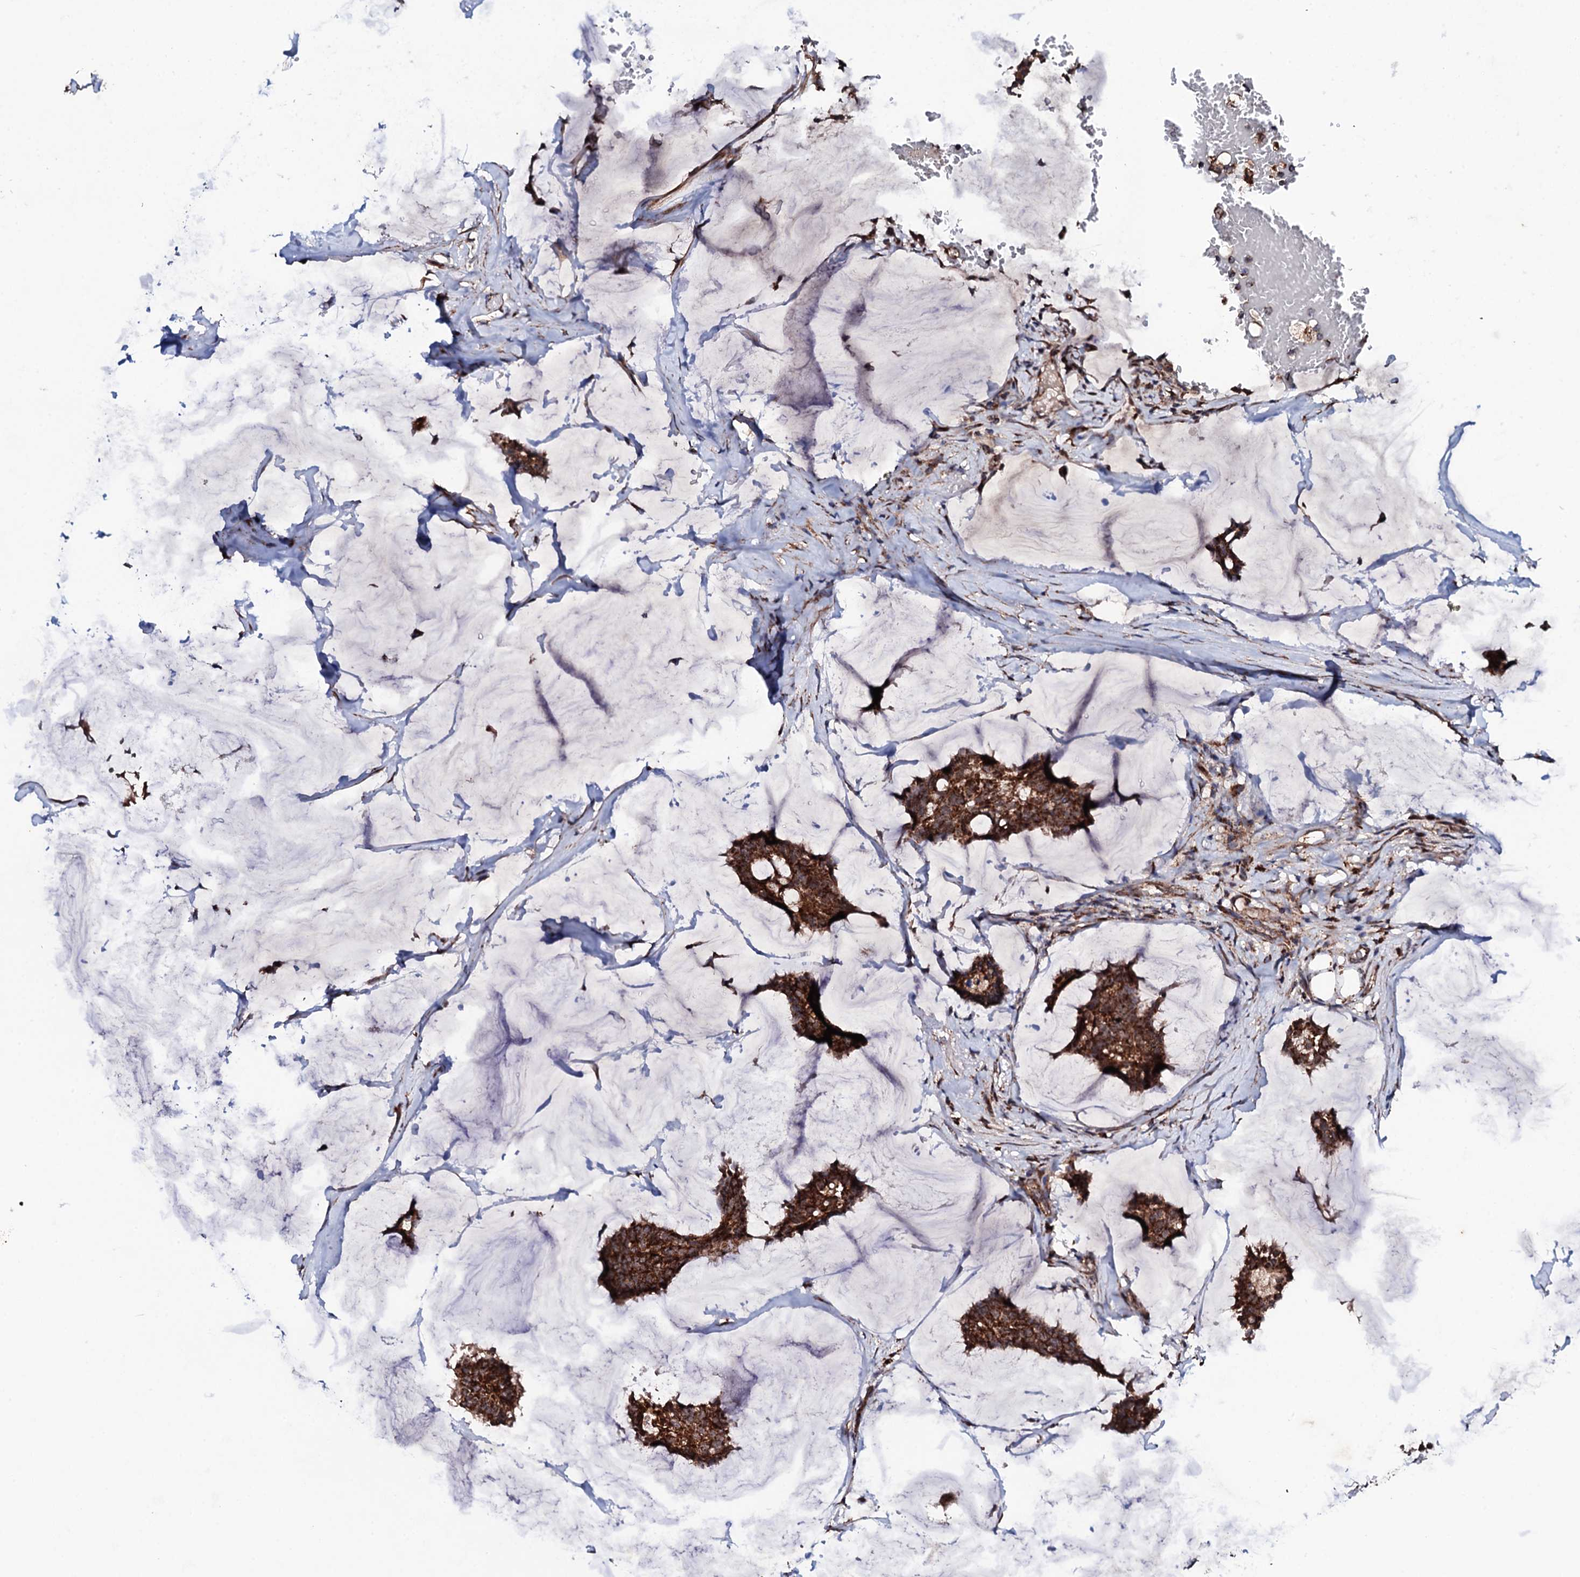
{"staining": {"intensity": "strong", "quantity": ">75%", "location": "cytoplasmic/membranous"}, "tissue": "breast cancer", "cell_type": "Tumor cells", "image_type": "cancer", "snomed": [{"axis": "morphology", "description": "Duct carcinoma"}, {"axis": "topography", "description": "Breast"}], "caption": "The micrograph demonstrates immunohistochemical staining of breast cancer. There is strong cytoplasmic/membranous expression is appreciated in approximately >75% of tumor cells.", "gene": "MTIF3", "patient": {"sex": "female", "age": 93}}